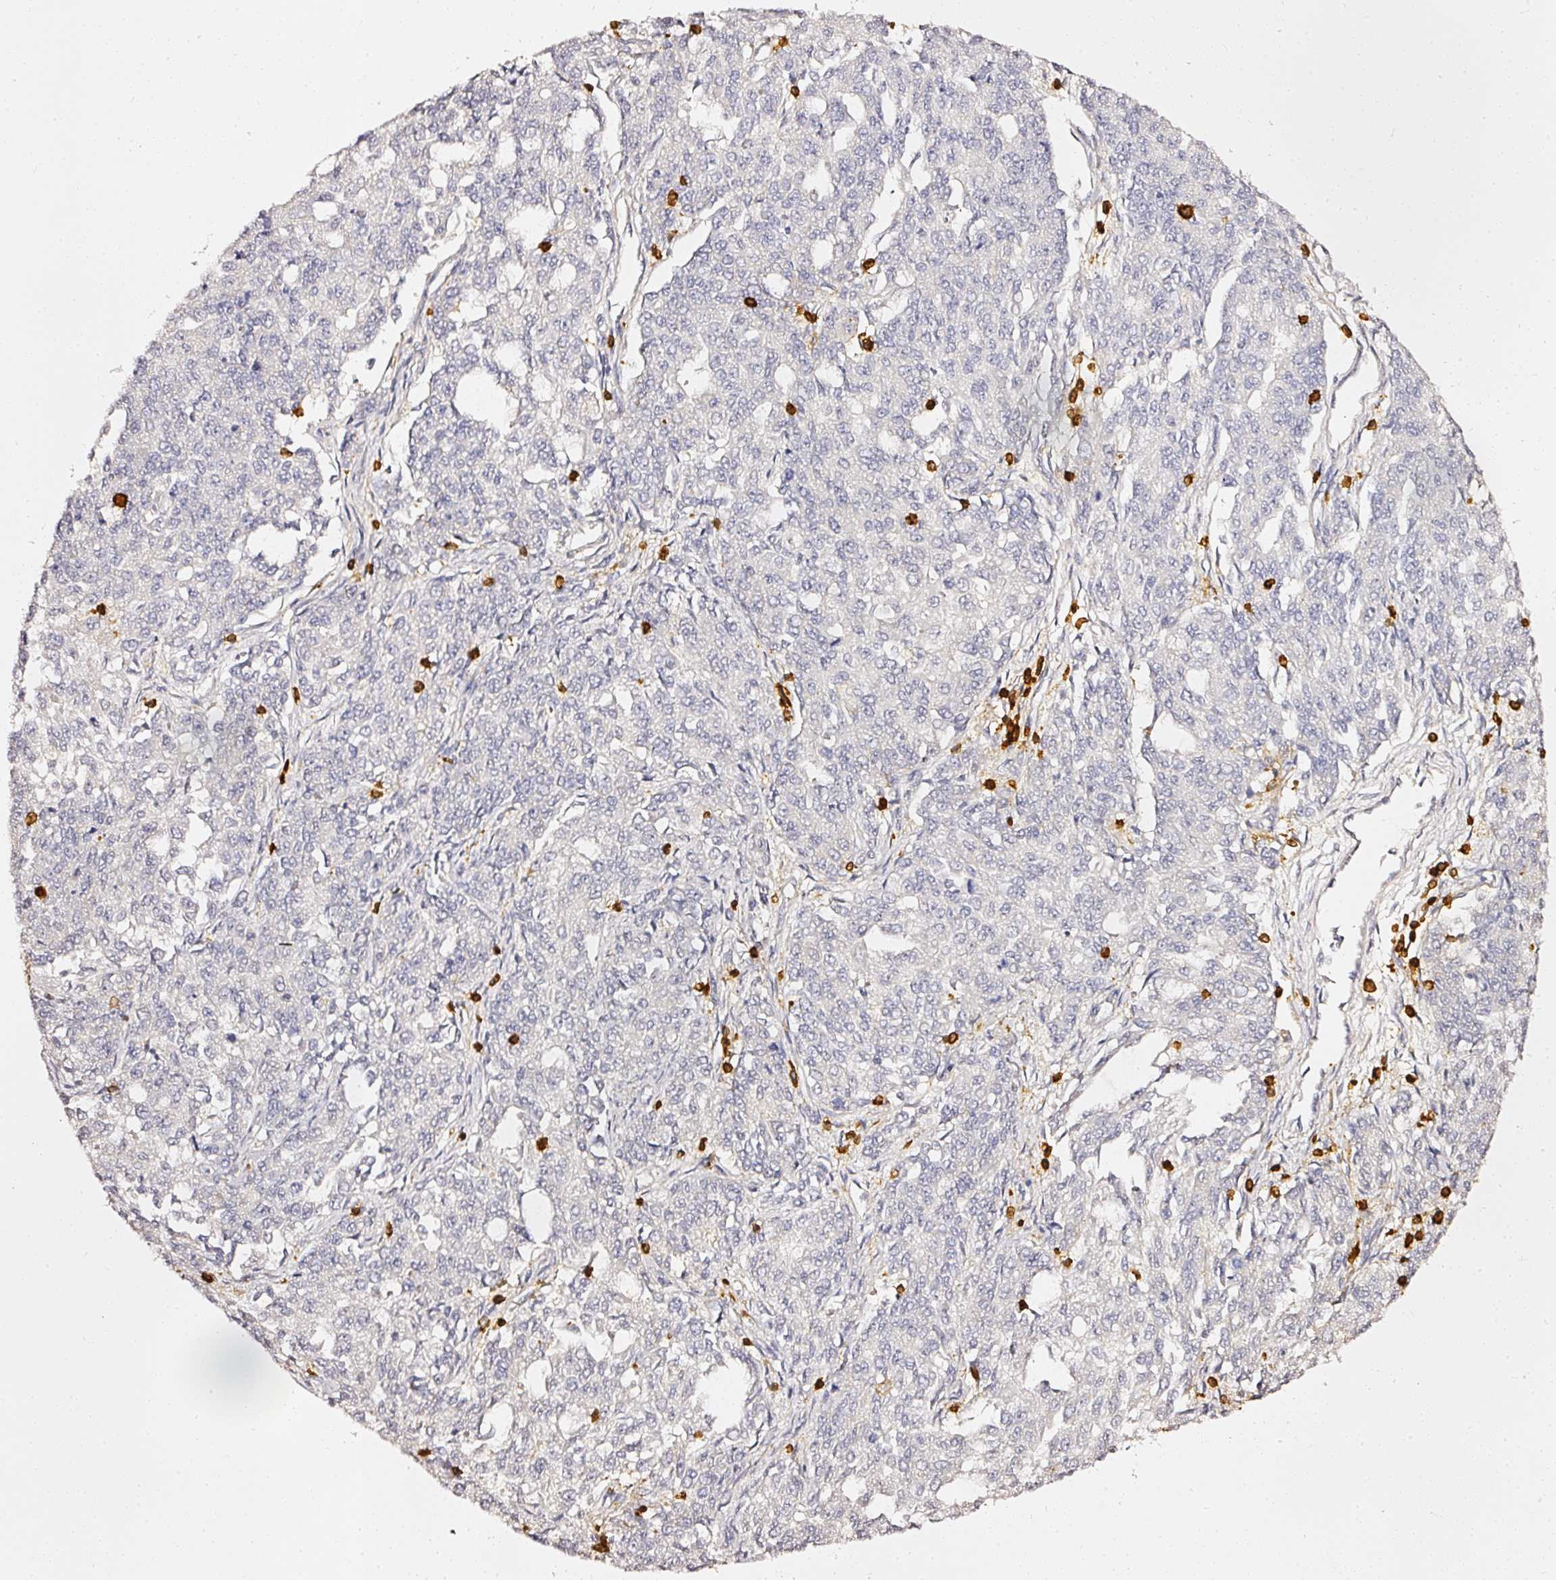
{"staining": {"intensity": "negative", "quantity": "none", "location": "none"}, "tissue": "endometrial cancer", "cell_type": "Tumor cells", "image_type": "cancer", "snomed": [{"axis": "morphology", "description": "Adenocarcinoma, NOS"}, {"axis": "topography", "description": "Endometrium"}], "caption": "IHC of human adenocarcinoma (endometrial) demonstrates no positivity in tumor cells.", "gene": "EVL", "patient": {"sex": "female", "age": 50}}